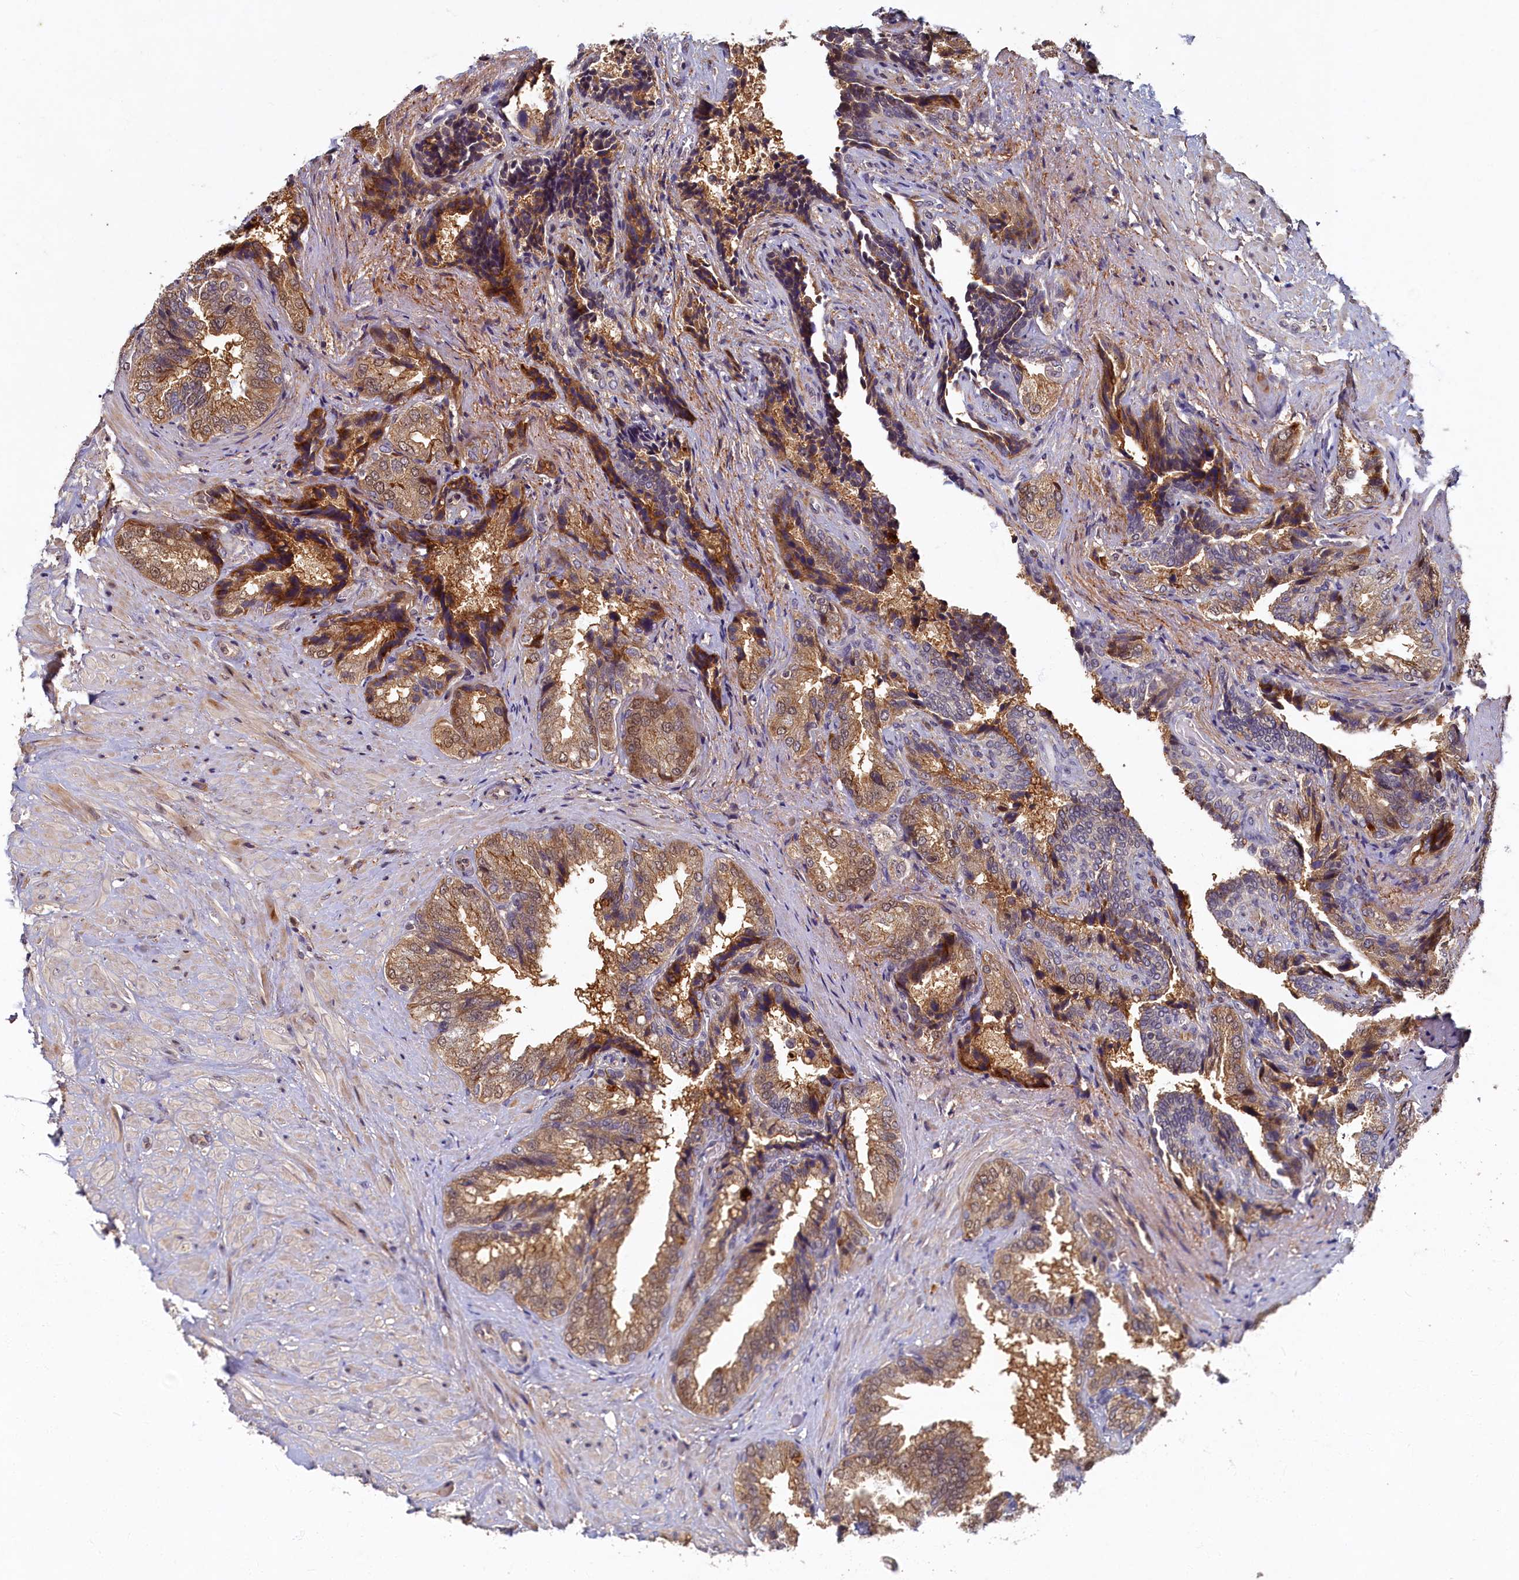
{"staining": {"intensity": "moderate", "quantity": ">75%", "location": "cytoplasmic/membranous"}, "tissue": "seminal vesicle", "cell_type": "Glandular cells", "image_type": "normal", "snomed": [{"axis": "morphology", "description": "Normal tissue, NOS"}, {"axis": "topography", "description": "Seminal veicle"}, {"axis": "topography", "description": "Peripheral nerve tissue"}], "caption": "The photomicrograph shows a brown stain indicating the presence of a protein in the cytoplasmic/membranous of glandular cells in seminal vesicle.", "gene": "LCMT2", "patient": {"sex": "male", "age": 63}}